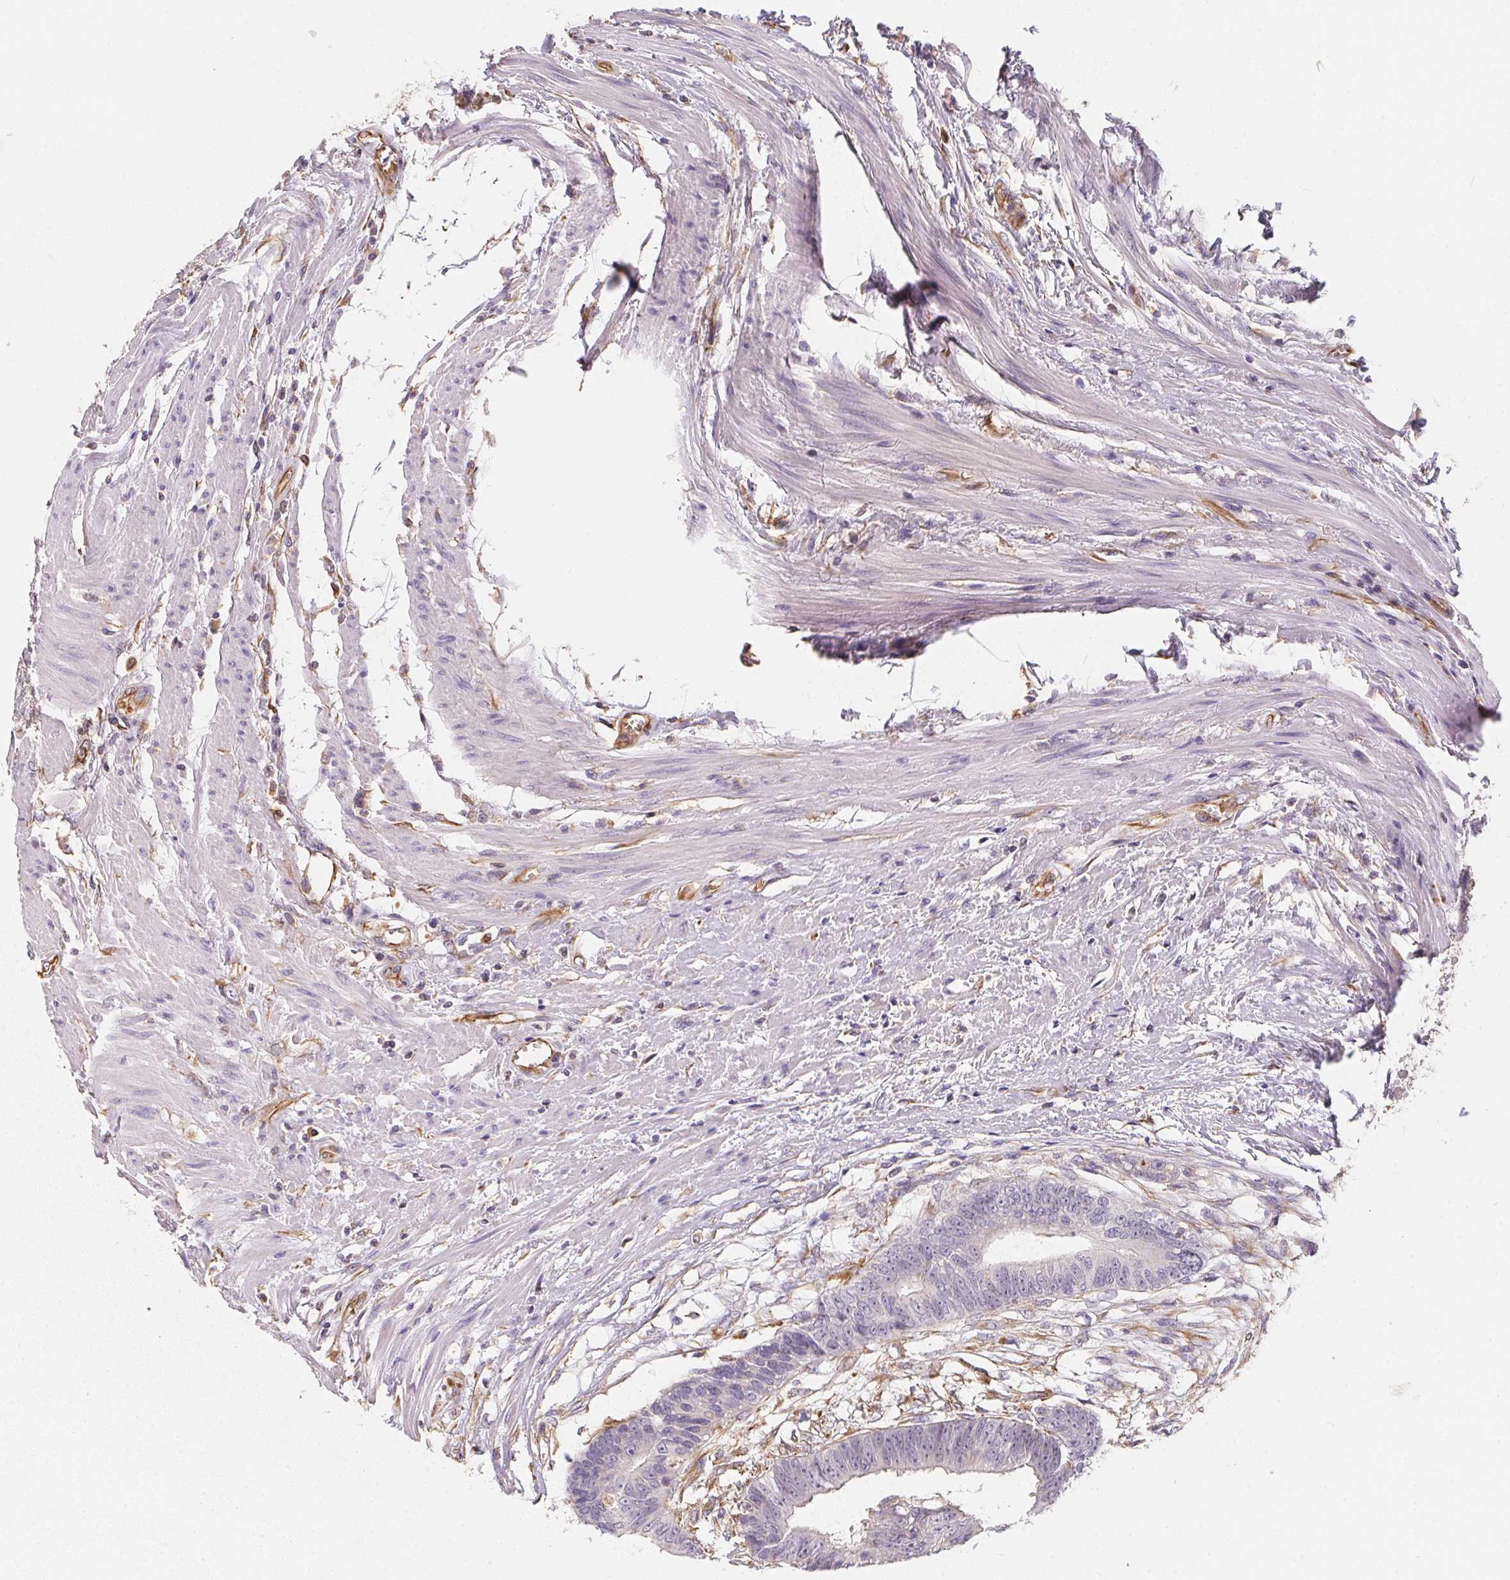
{"staining": {"intensity": "negative", "quantity": "none", "location": "none"}, "tissue": "colorectal cancer", "cell_type": "Tumor cells", "image_type": "cancer", "snomed": [{"axis": "morphology", "description": "Adenocarcinoma, NOS"}, {"axis": "topography", "description": "Rectum"}], "caption": "This is an immunohistochemistry (IHC) histopathology image of human colorectal cancer (adenocarcinoma). There is no expression in tumor cells.", "gene": "TBKBP1", "patient": {"sex": "male", "age": 63}}